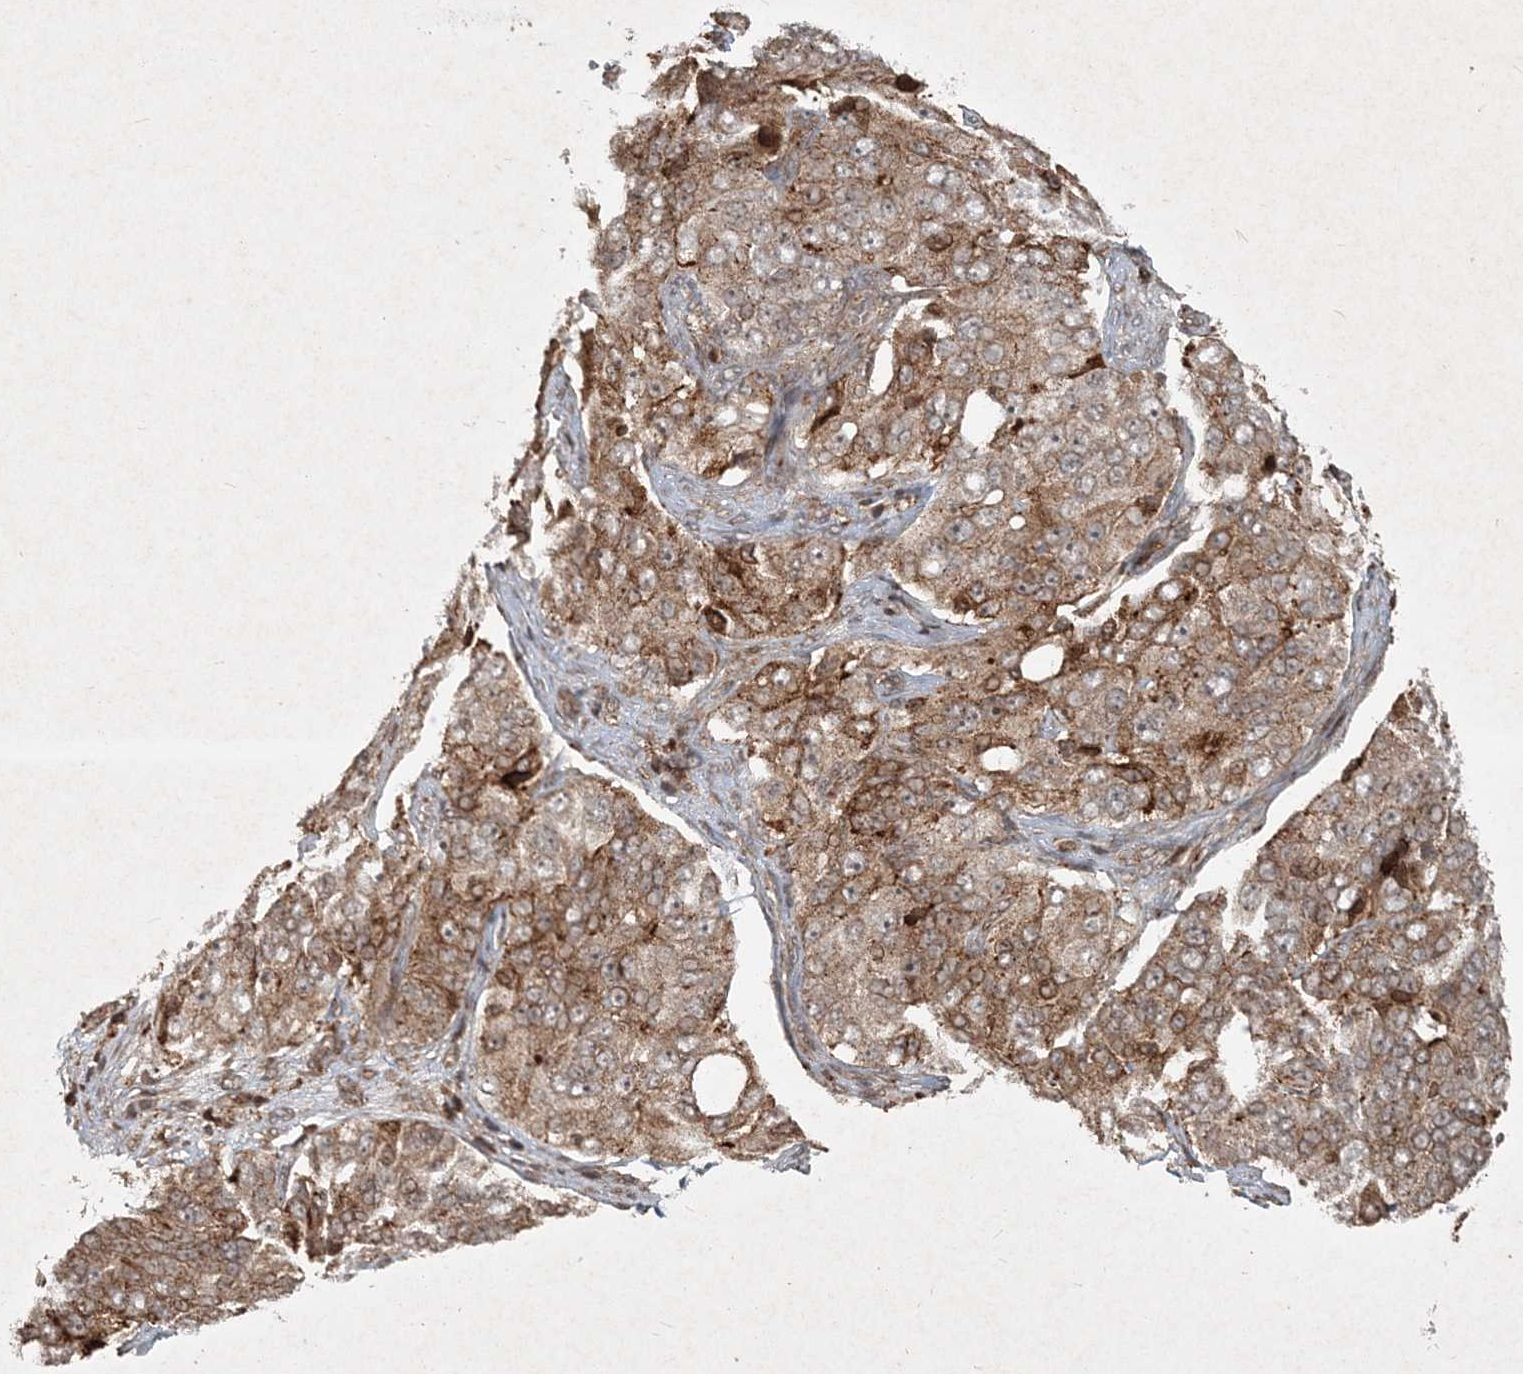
{"staining": {"intensity": "moderate", "quantity": ">75%", "location": "cytoplasmic/membranous"}, "tissue": "ovarian cancer", "cell_type": "Tumor cells", "image_type": "cancer", "snomed": [{"axis": "morphology", "description": "Carcinoma, endometroid"}, {"axis": "topography", "description": "Ovary"}], "caption": "Immunohistochemical staining of ovarian cancer (endometroid carcinoma) demonstrates moderate cytoplasmic/membranous protein staining in about >75% of tumor cells.", "gene": "NARS1", "patient": {"sex": "female", "age": 51}}